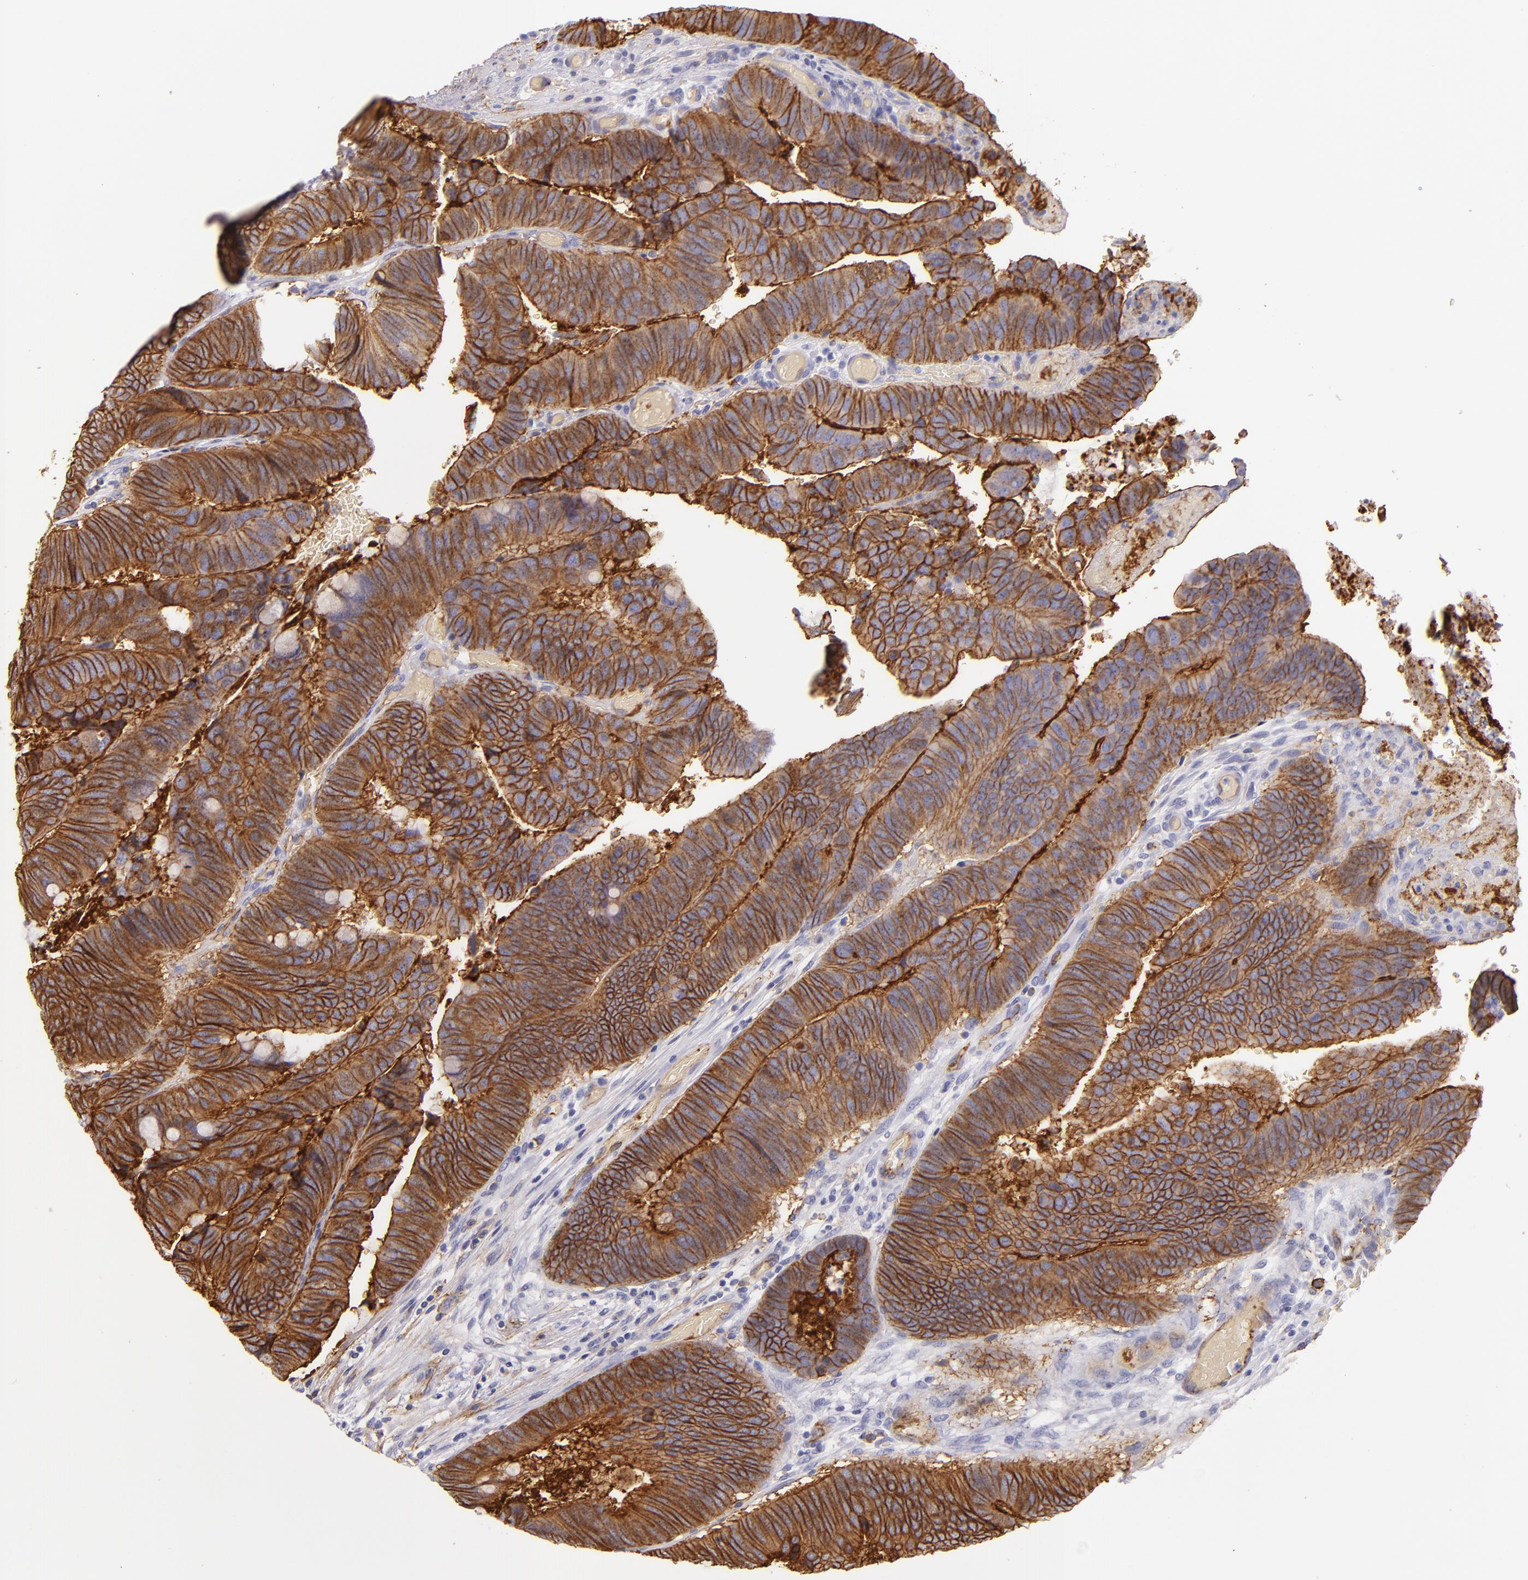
{"staining": {"intensity": "strong", "quantity": ">75%", "location": "cytoplasmic/membranous"}, "tissue": "colorectal cancer", "cell_type": "Tumor cells", "image_type": "cancer", "snomed": [{"axis": "morphology", "description": "Normal tissue, NOS"}, {"axis": "morphology", "description": "Adenocarcinoma, NOS"}, {"axis": "topography", "description": "Rectum"}], "caption": "Colorectal adenocarcinoma stained with DAB (3,3'-diaminobenzidine) immunohistochemistry (IHC) exhibits high levels of strong cytoplasmic/membranous staining in about >75% of tumor cells.", "gene": "CD9", "patient": {"sex": "male", "age": 92}}